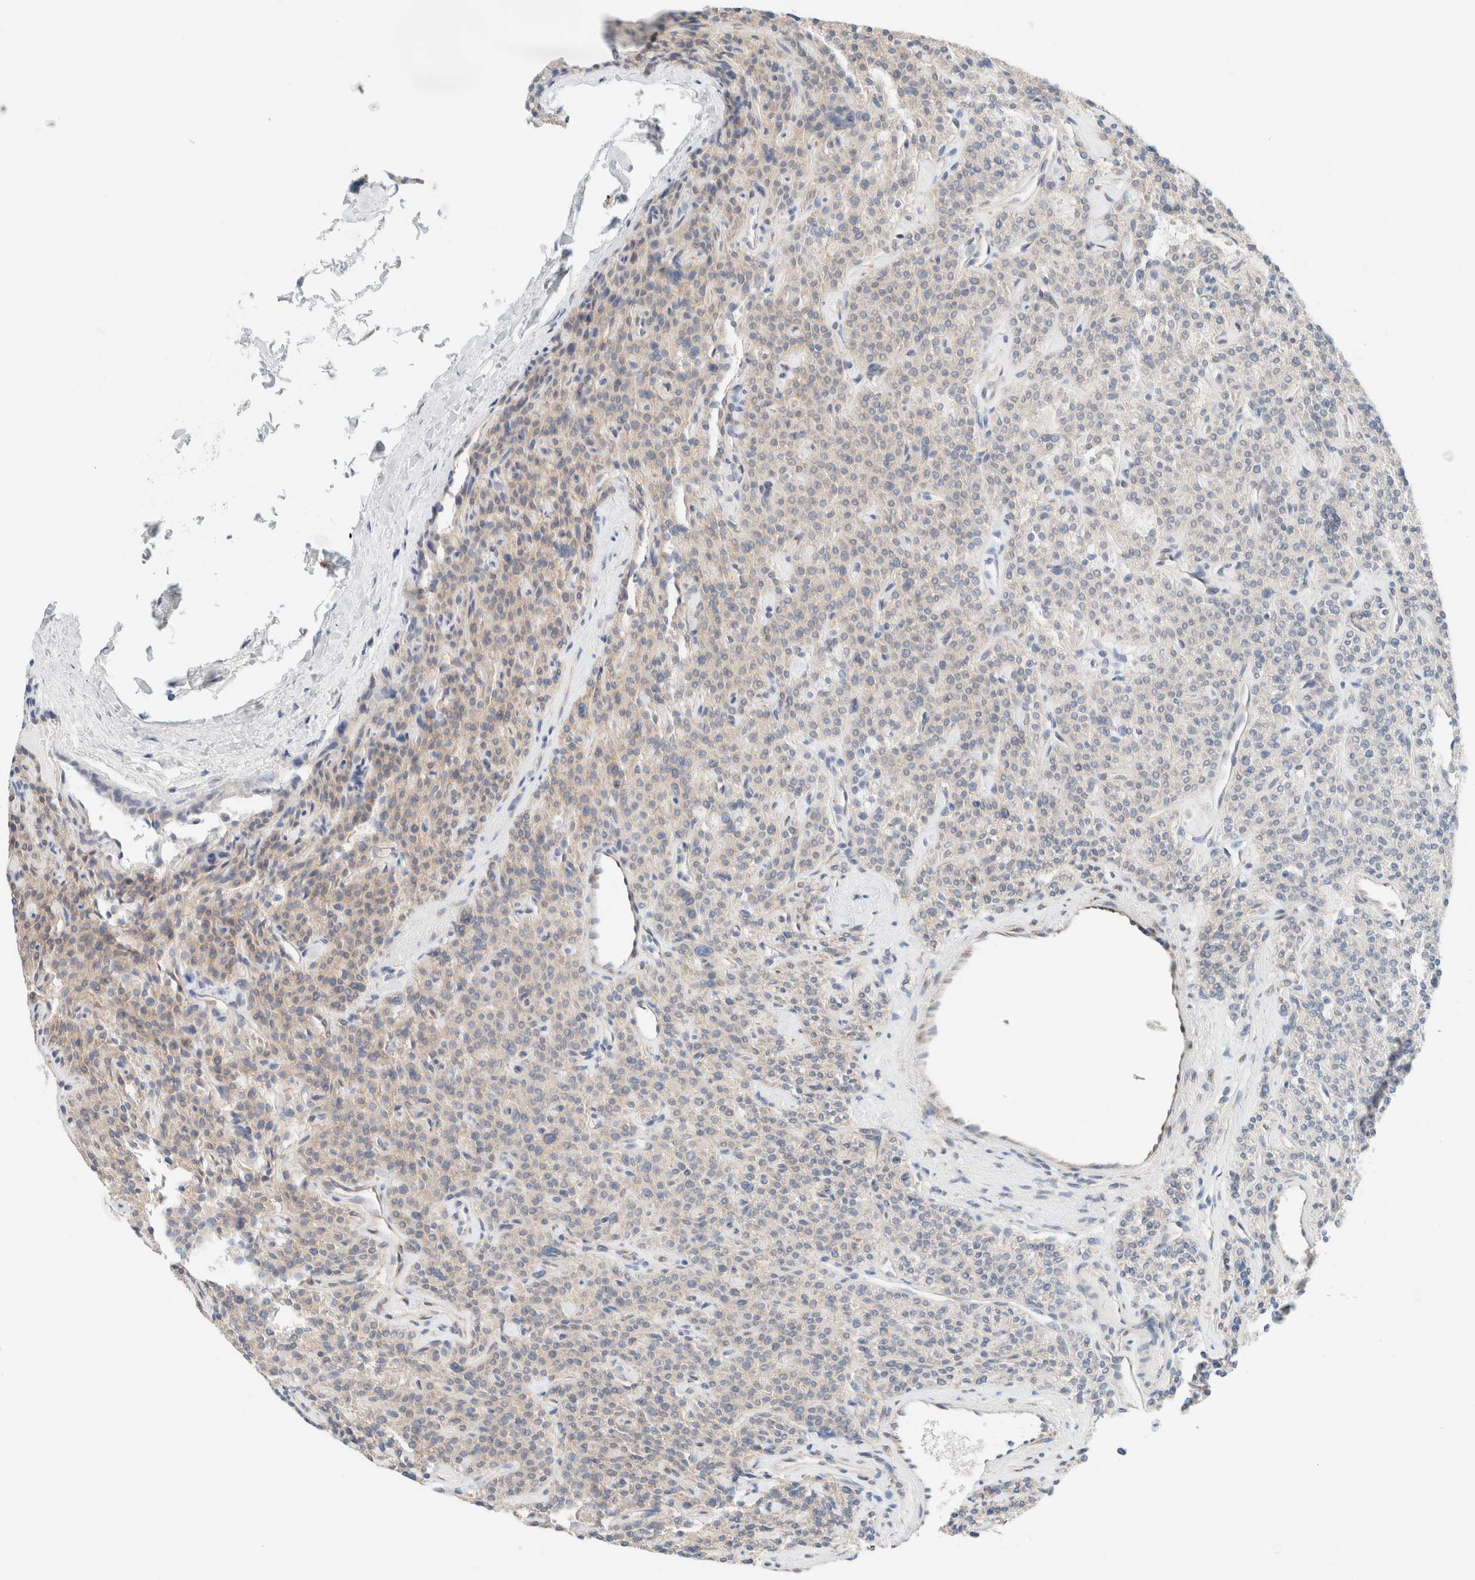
{"staining": {"intensity": "weak", "quantity": "25%-75%", "location": "cytoplasmic/membranous"}, "tissue": "parathyroid gland", "cell_type": "Glandular cells", "image_type": "normal", "snomed": [{"axis": "morphology", "description": "Normal tissue, NOS"}, {"axis": "topography", "description": "Parathyroid gland"}], "caption": "Glandular cells show low levels of weak cytoplasmic/membranous staining in approximately 25%-75% of cells in unremarkable parathyroid gland.", "gene": "CASC3", "patient": {"sex": "male", "age": 46}}